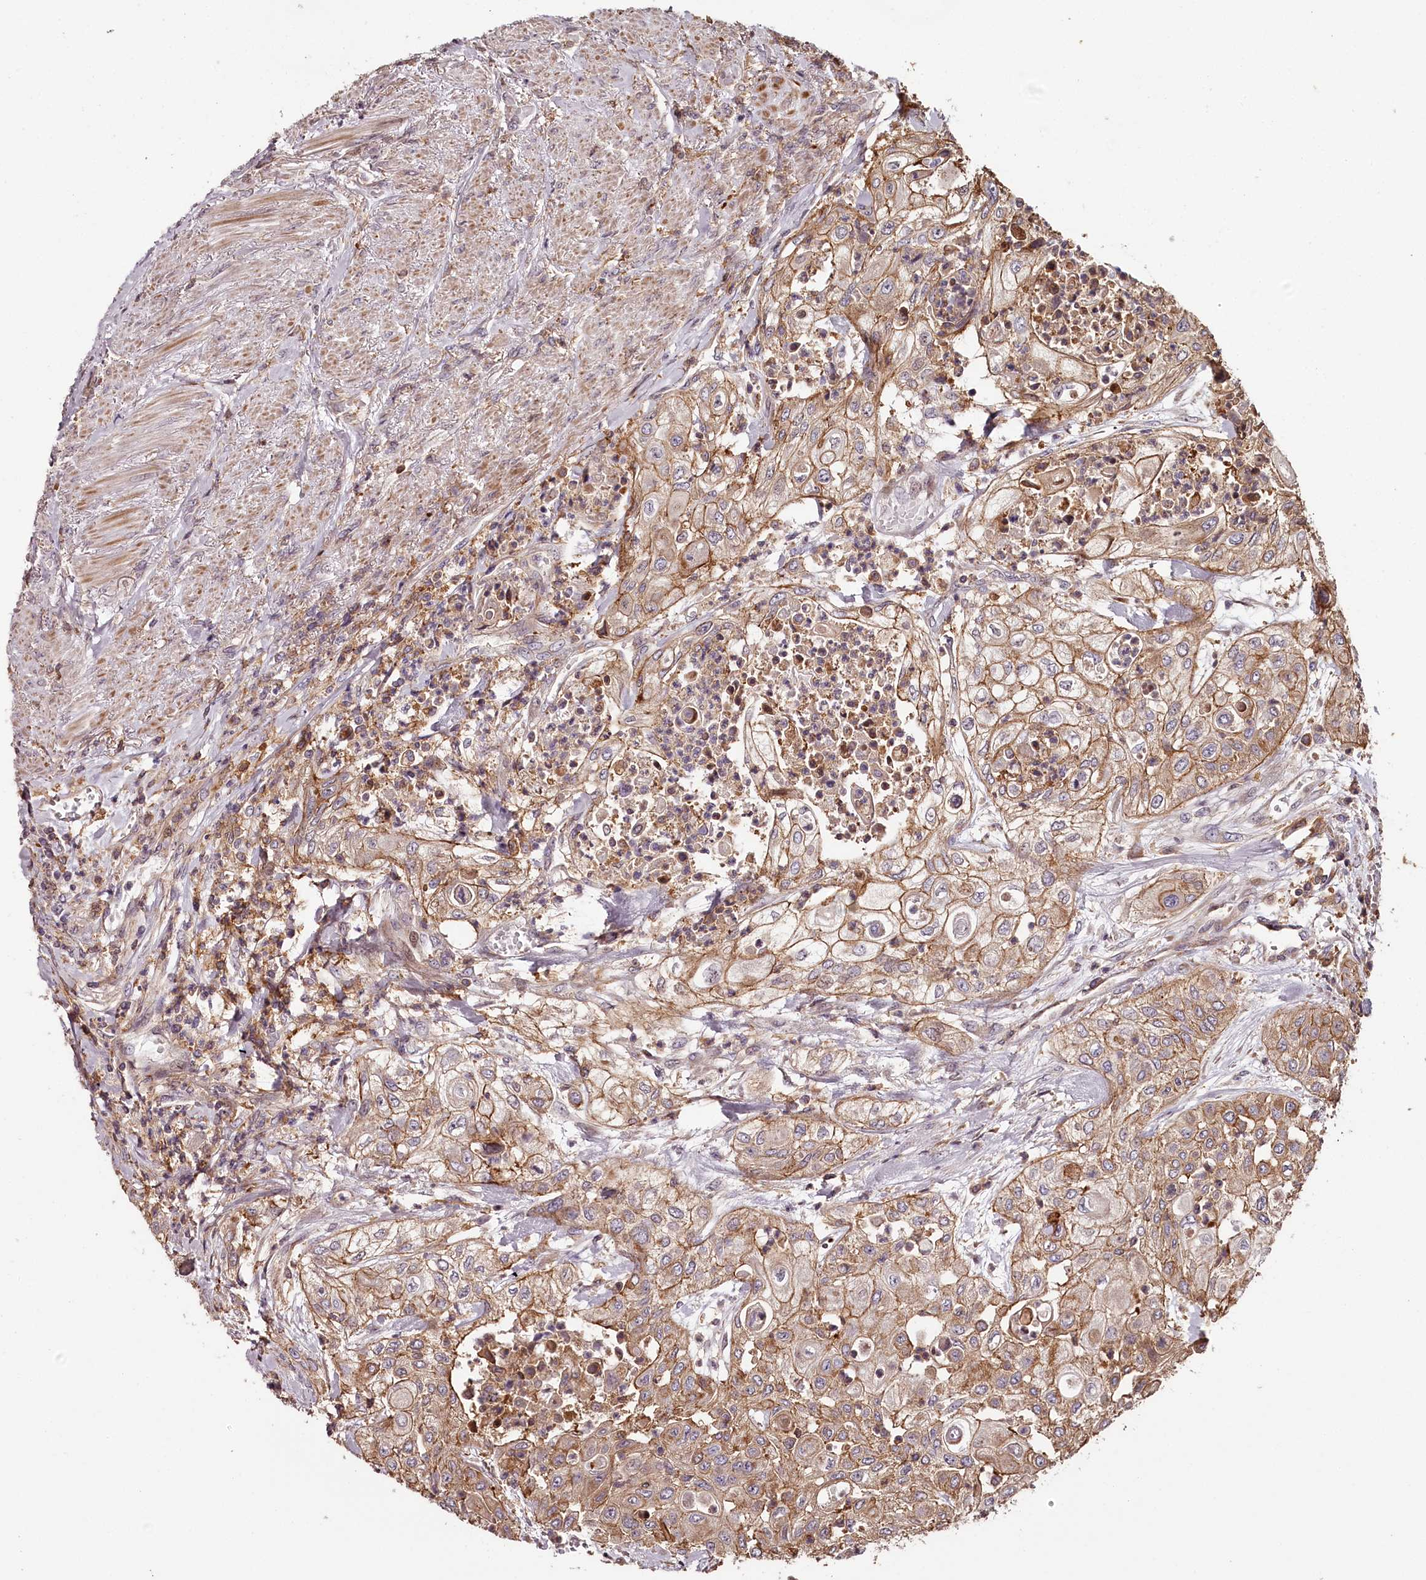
{"staining": {"intensity": "moderate", "quantity": ">75%", "location": "cytoplasmic/membranous"}, "tissue": "urothelial cancer", "cell_type": "Tumor cells", "image_type": "cancer", "snomed": [{"axis": "morphology", "description": "Urothelial carcinoma, High grade"}, {"axis": "topography", "description": "Urinary bladder"}], "caption": "This micrograph shows high-grade urothelial carcinoma stained with immunohistochemistry to label a protein in brown. The cytoplasmic/membranous of tumor cells show moderate positivity for the protein. Nuclei are counter-stained blue.", "gene": "KIF14", "patient": {"sex": "female", "age": 79}}